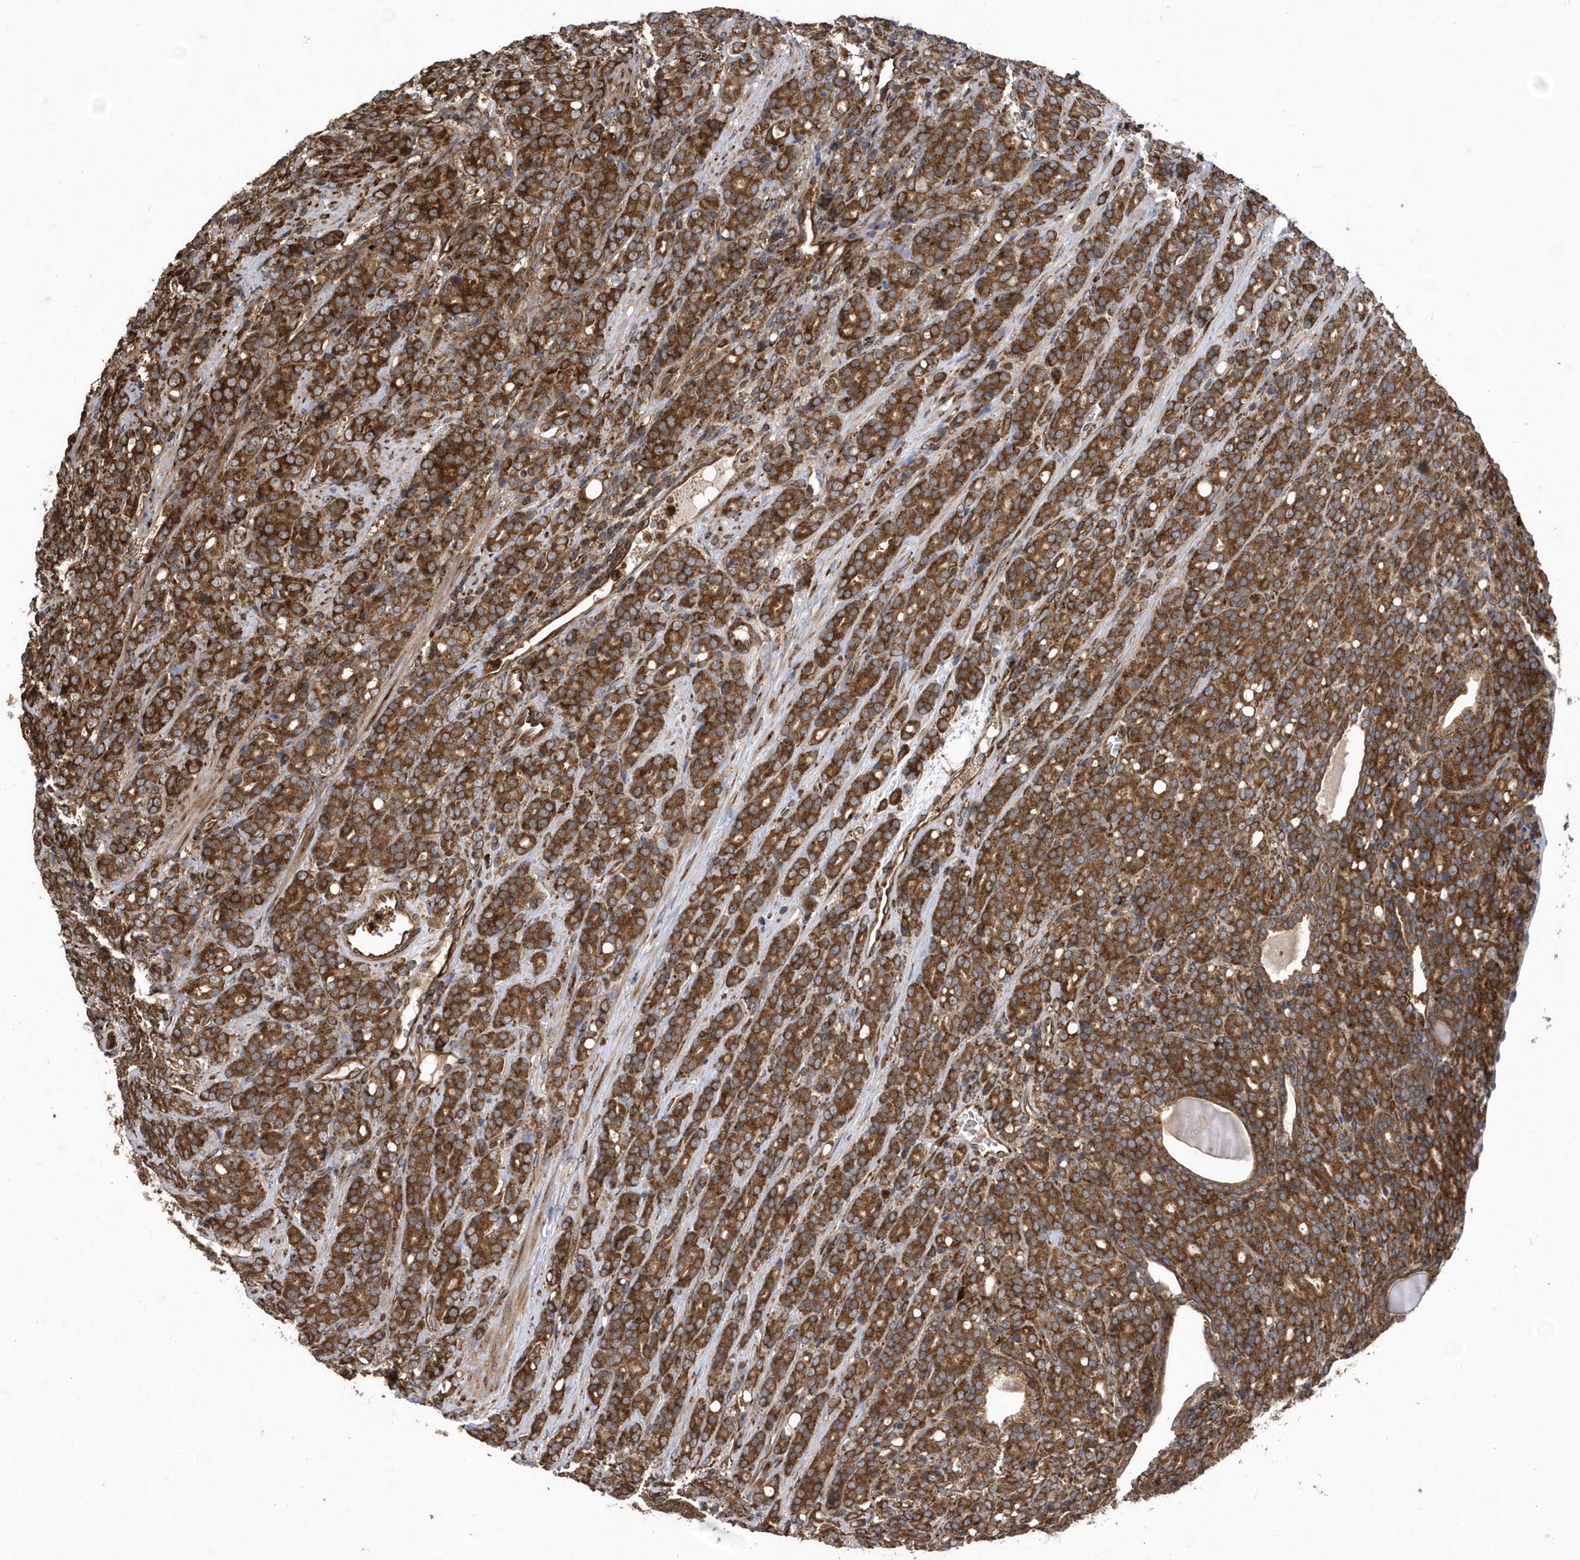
{"staining": {"intensity": "strong", "quantity": ">75%", "location": "cytoplasmic/membranous"}, "tissue": "prostate cancer", "cell_type": "Tumor cells", "image_type": "cancer", "snomed": [{"axis": "morphology", "description": "Adenocarcinoma, High grade"}, {"axis": "topography", "description": "Prostate"}], "caption": "Immunohistochemistry (IHC) histopathology image of neoplastic tissue: prostate cancer stained using immunohistochemistry (IHC) exhibits high levels of strong protein expression localized specifically in the cytoplasmic/membranous of tumor cells, appearing as a cytoplasmic/membranous brown color.", "gene": "WASHC5", "patient": {"sex": "male", "age": 62}}